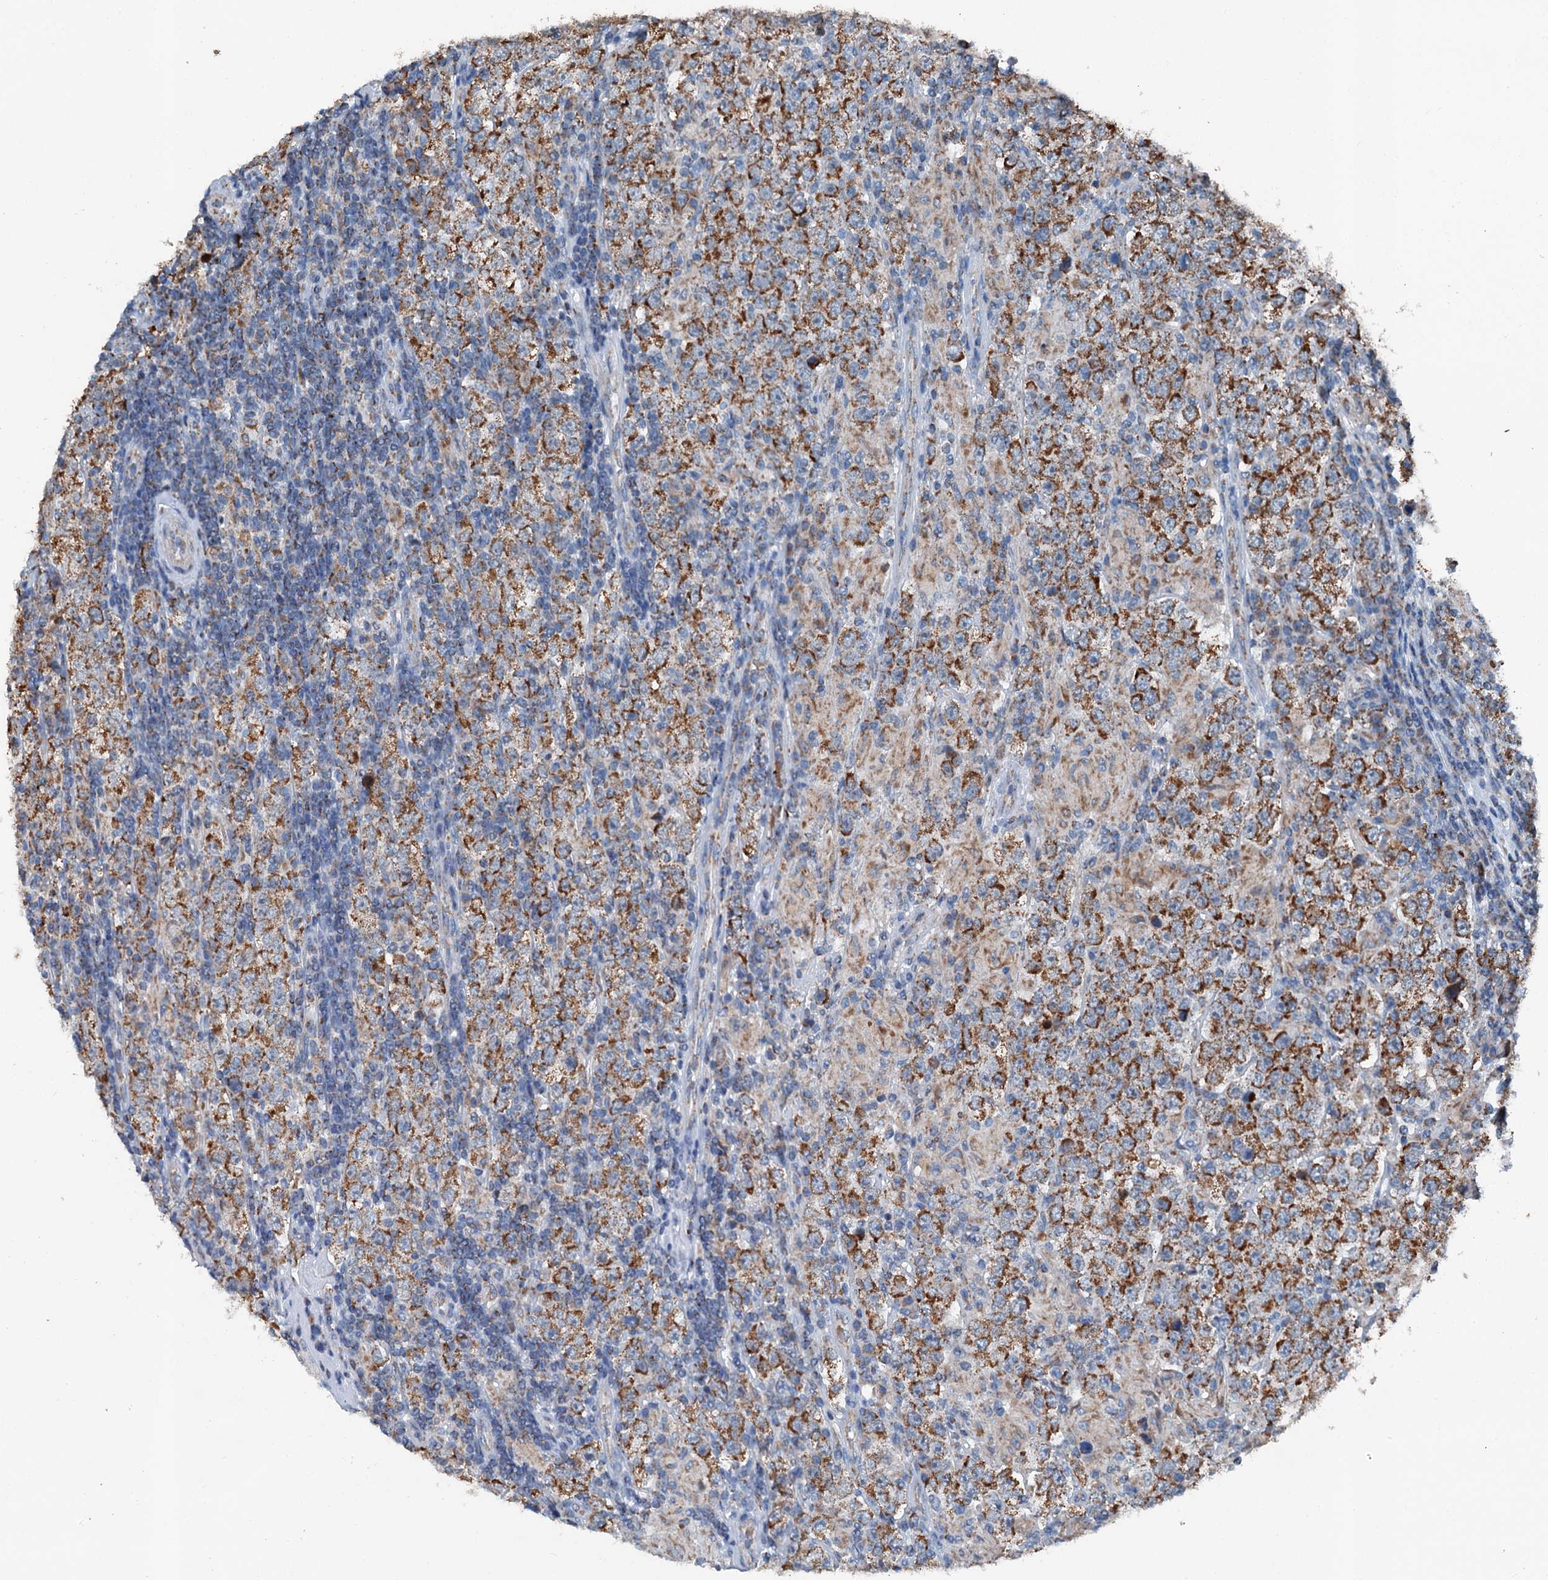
{"staining": {"intensity": "strong", "quantity": ">75%", "location": "cytoplasmic/membranous"}, "tissue": "testis cancer", "cell_type": "Tumor cells", "image_type": "cancer", "snomed": [{"axis": "morphology", "description": "Normal tissue, NOS"}, {"axis": "morphology", "description": "Urothelial carcinoma, High grade"}, {"axis": "morphology", "description": "Seminoma, NOS"}, {"axis": "morphology", "description": "Carcinoma, Embryonal, NOS"}, {"axis": "topography", "description": "Urinary bladder"}, {"axis": "topography", "description": "Testis"}], "caption": "A brown stain labels strong cytoplasmic/membranous staining of a protein in human testis cancer (seminoma) tumor cells.", "gene": "TRPT1", "patient": {"sex": "male", "age": 41}}